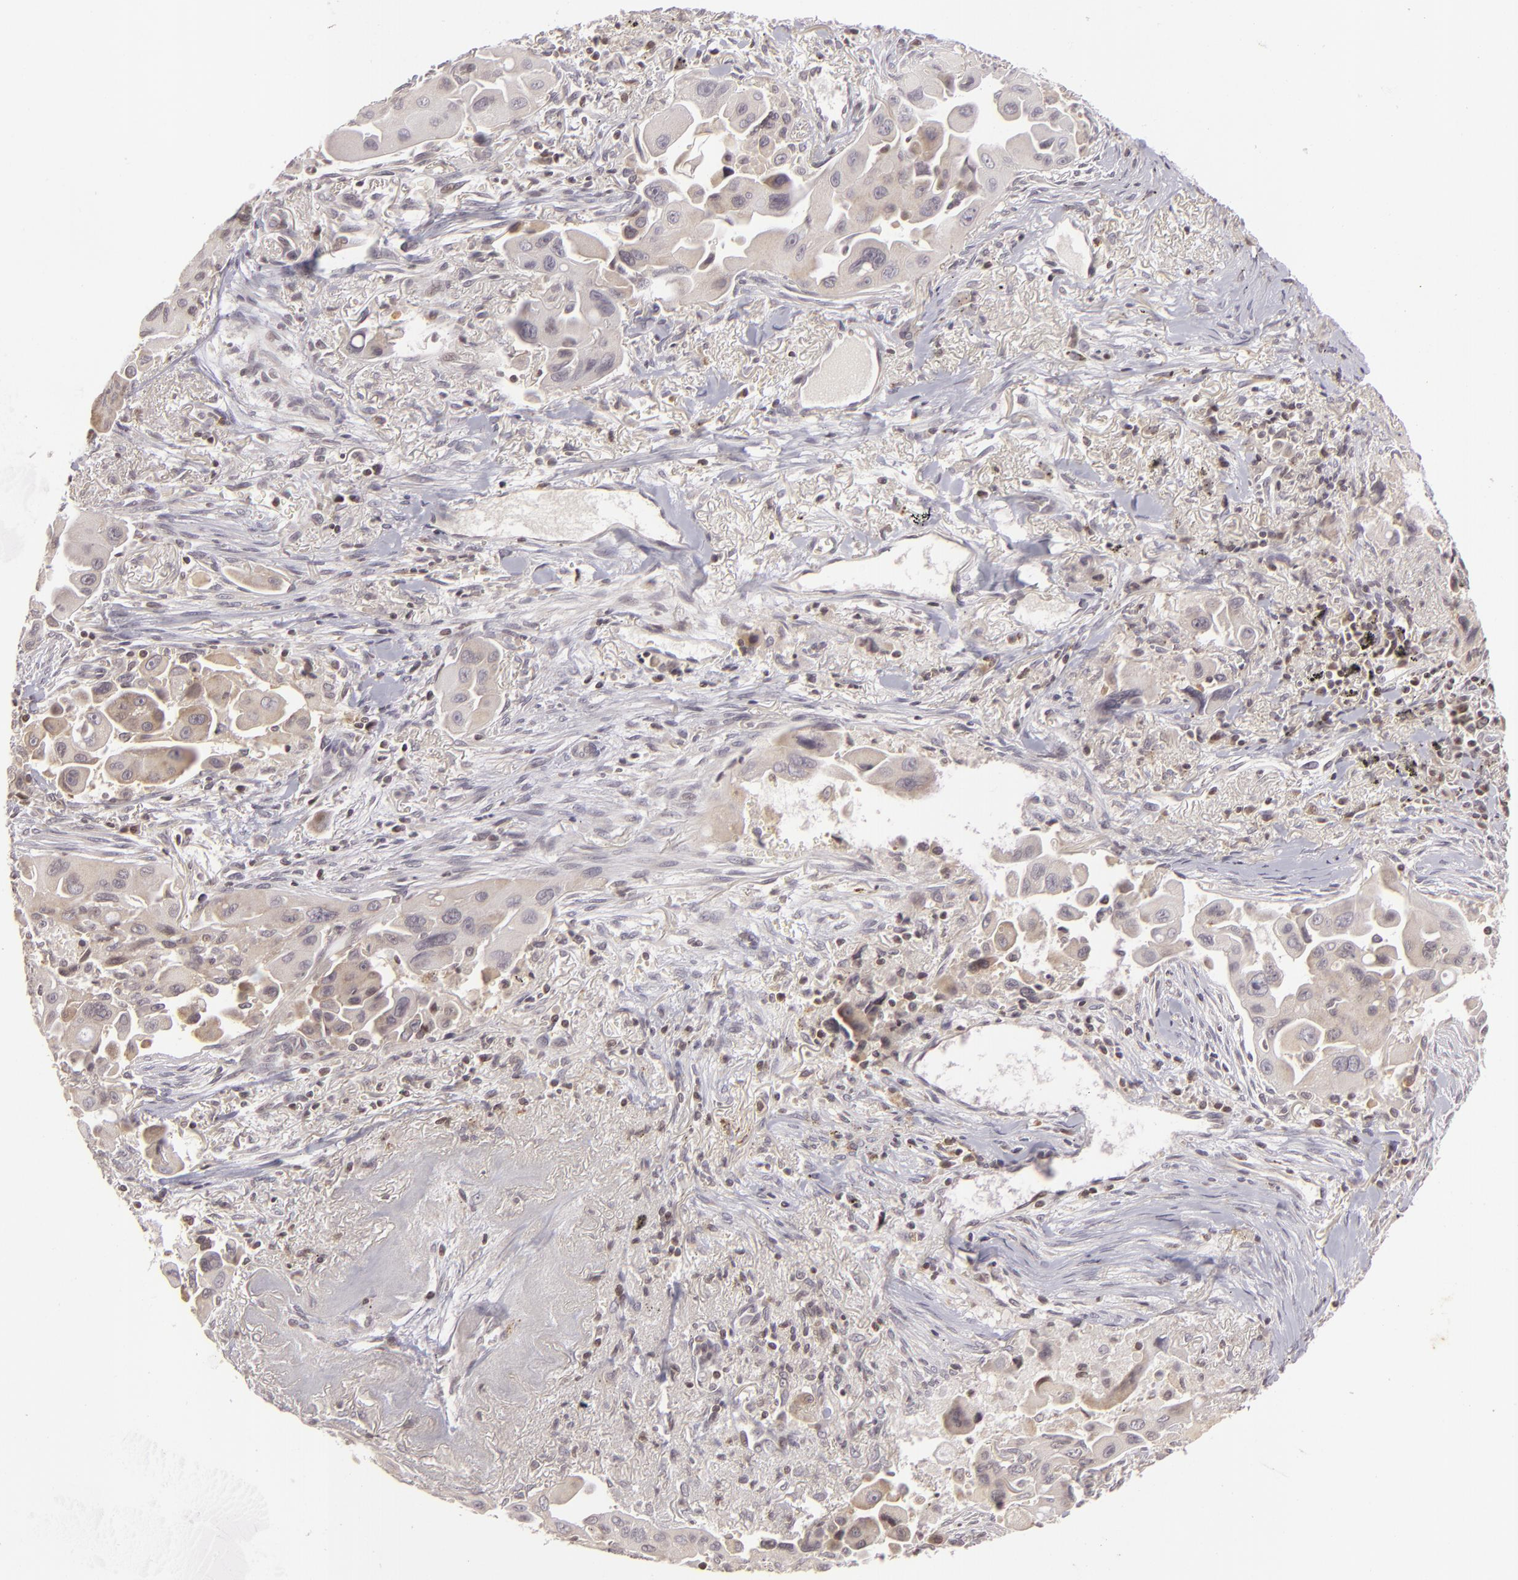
{"staining": {"intensity": "negative", "quantity": "none", "location": "none"}, "tissue": "lung cancer", "cell_type": "Tumor cells", "image_type": "cancer", "snomed": [{"axis": "morphology", "description": "Adenocarcinoma, NOS"}, {"axis": "topography", "description": "Lung"}], "caption": "DAB (3,3'-diaminobenzidine) immunohistochemical staining of lung cancer (adenocarcinoma) displays no significant positivity in tumor cells.", "gene": "AKAP6", "patient": {"sex": "male", "age": 68}}